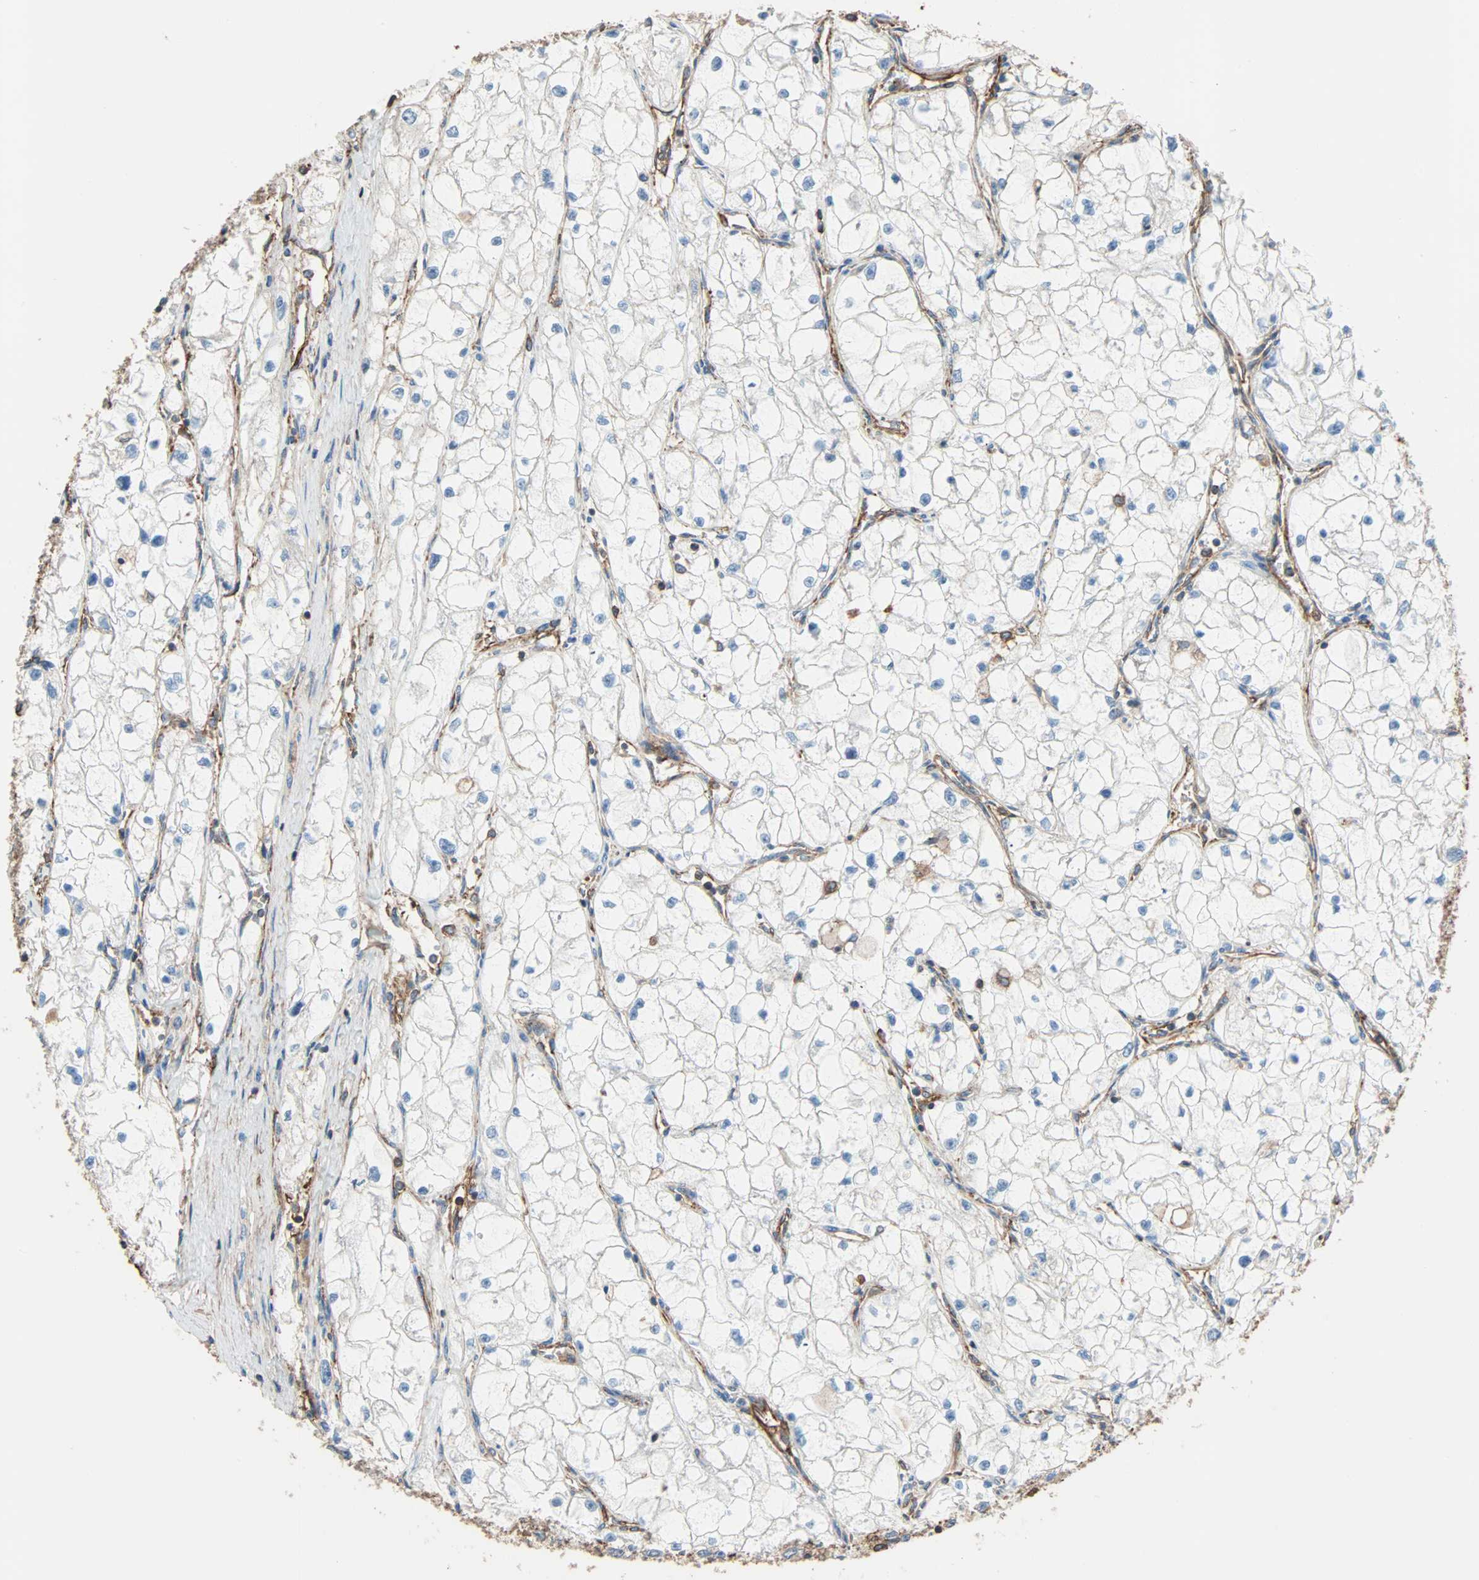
{"staining": {"intensity": "negative", "quantity": "none", "location": "none"}, "tissue": "renal cancer", "cell_type": "Tumor cells", "image_type": "cancer", "snomed": [{"axis": "morphology", "description": "Adenocarcinoma, NOS"}, {"axis": "topography", "description": "Kidney"}], "caption": "Renal cancer (adenocarcinoma) was stained to show a protein in brown. There is no significant positivity in tumor cells.", "gene": "GALNT10", "patient": {"sex": "female", "age": 70}}